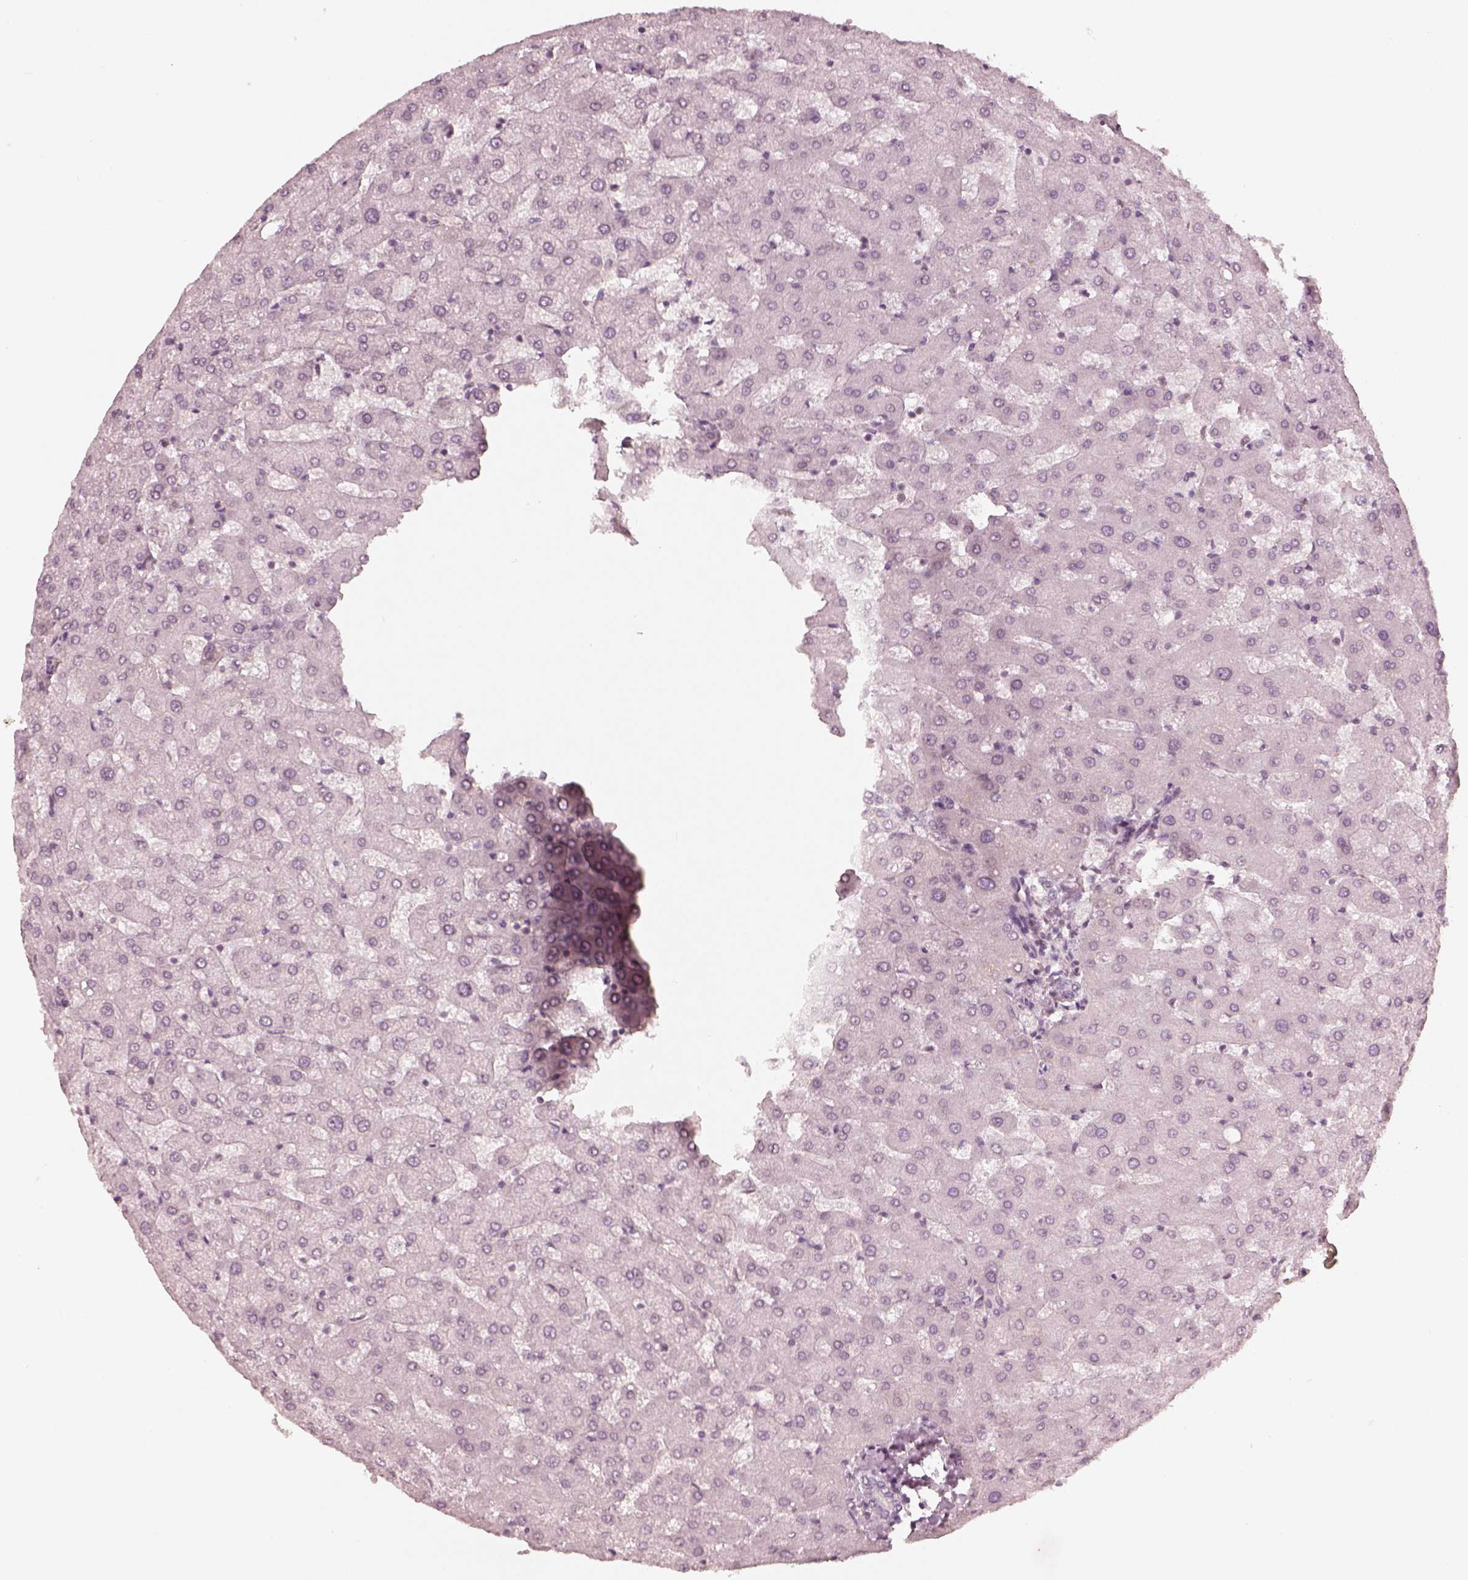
{"staining": {"intensity": "negative", "quantity": "none", "location": "none"}, "tissue": "liver", "cell_type": "Cholangiocytes", "image_type": "normal", "snomed": [{"axis": "morphology", "description": "Normal tissue, NOS"}, {"axis": "topography", "description": "Liver"}], "caption": "This histopathology image is of normal liver stained with IHC to label a protein in brown with the nuclei are counter-stained blue. There is no expression in cholangiocytes. (DAB (3,3'-diaminobenzidine) immunohistochemistry (IHC) visualized using brightfield microscopy, high magnification).", "gene": "DCAF12", "patient": {"sex": "female", "age": 50}}